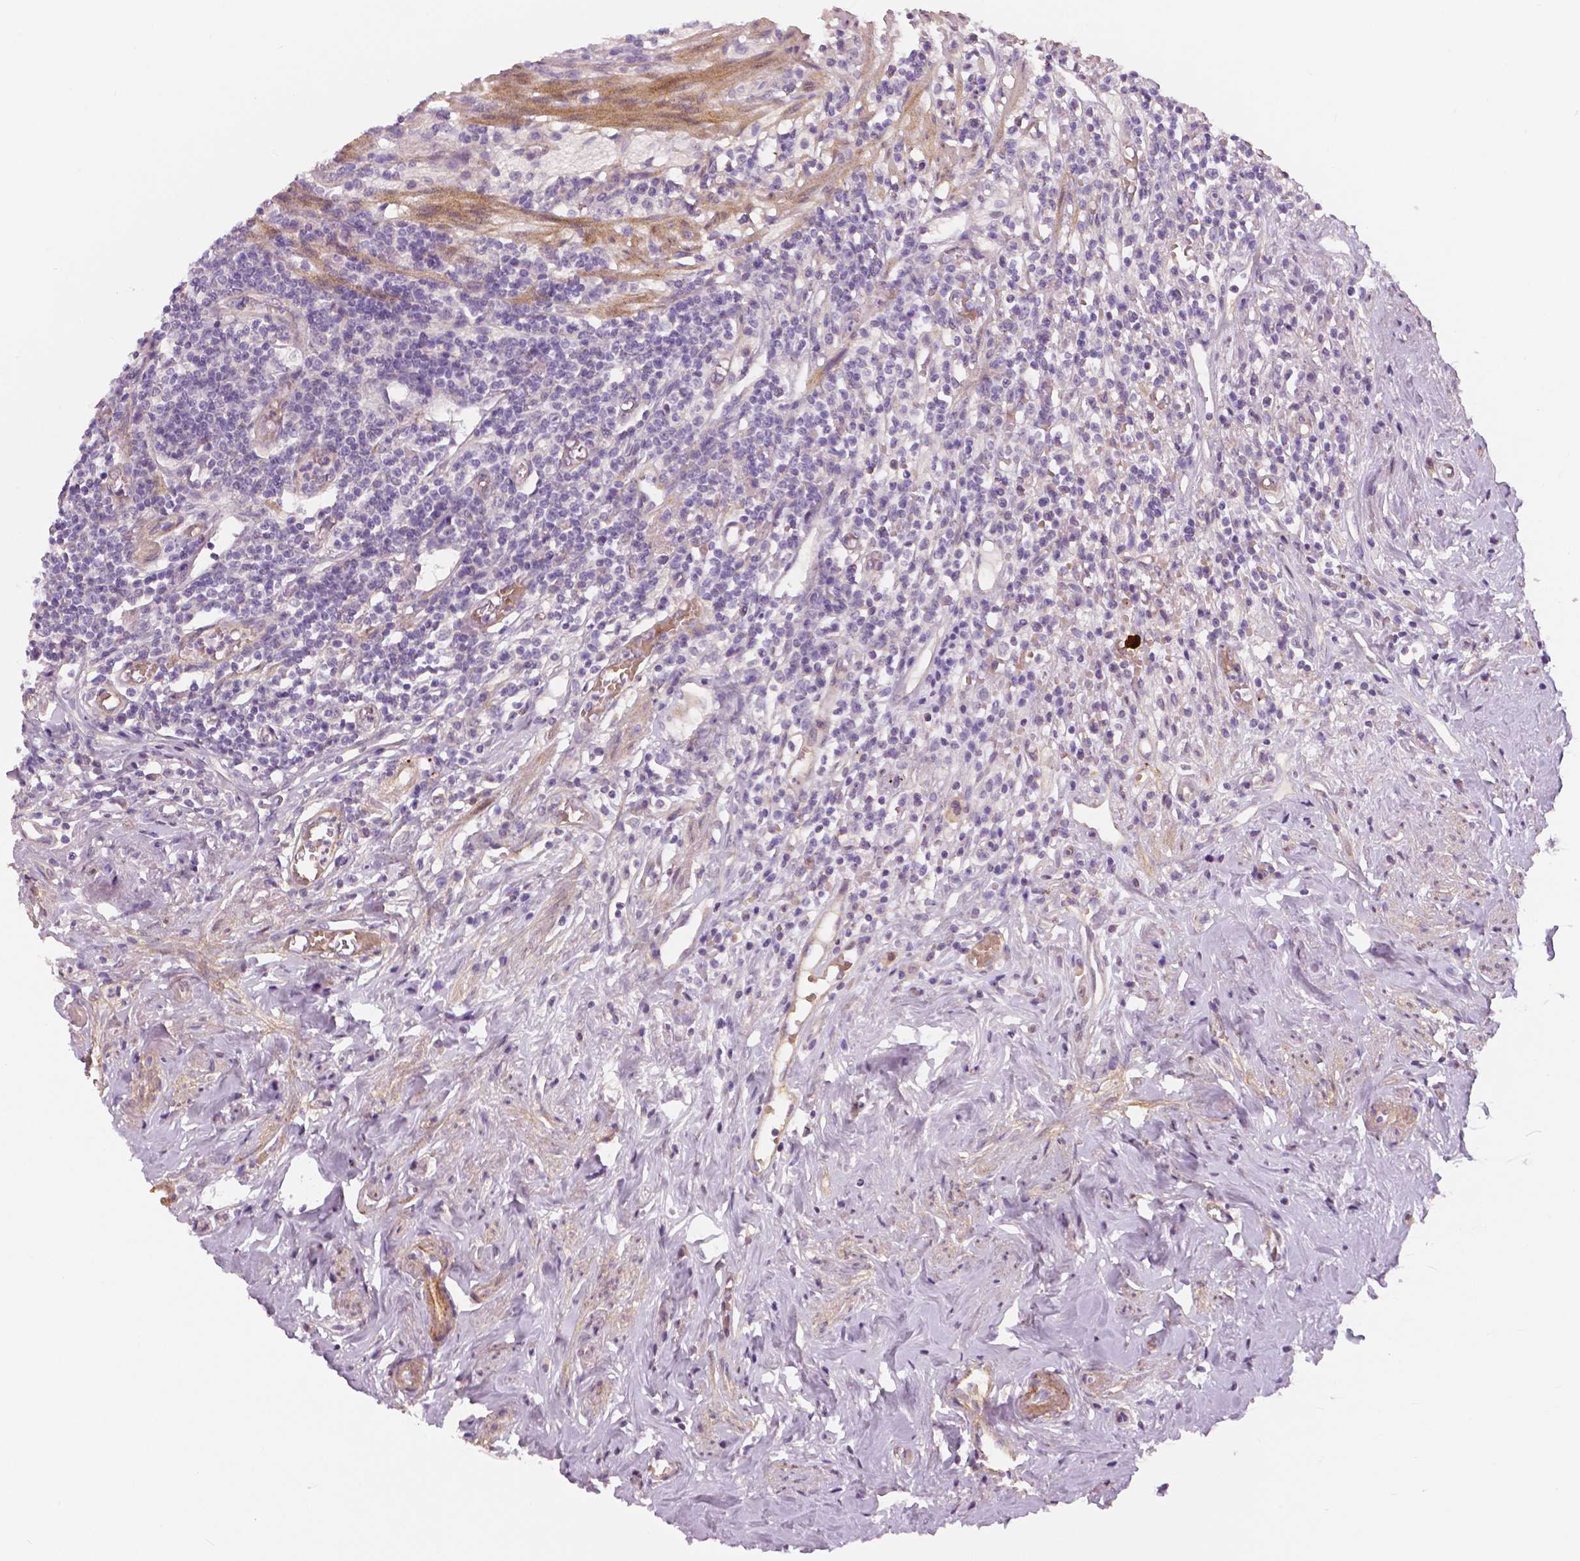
{"staining": {"intensity": "negative", "quantity": "none", "location": "none"}, "tissue": "appendix", "cell_type": "Glandular cells", "image_type": "normal", "snomed": [{"axis": "morphology", "description": "Normal tissue, NOS"}, {"axis": "morphology", "description": "Carcinoma, endometroid"}, {"axis": "topography", "description": "Appendix"}, {"axis": "topography", "description": "Colon"}], "caption": "This is an IHC histopathology image of unremarkable human appendix. There is no staining in glandular cells.", "gene": "FLT1", "patient": {"sex": "female", "age": 60}}